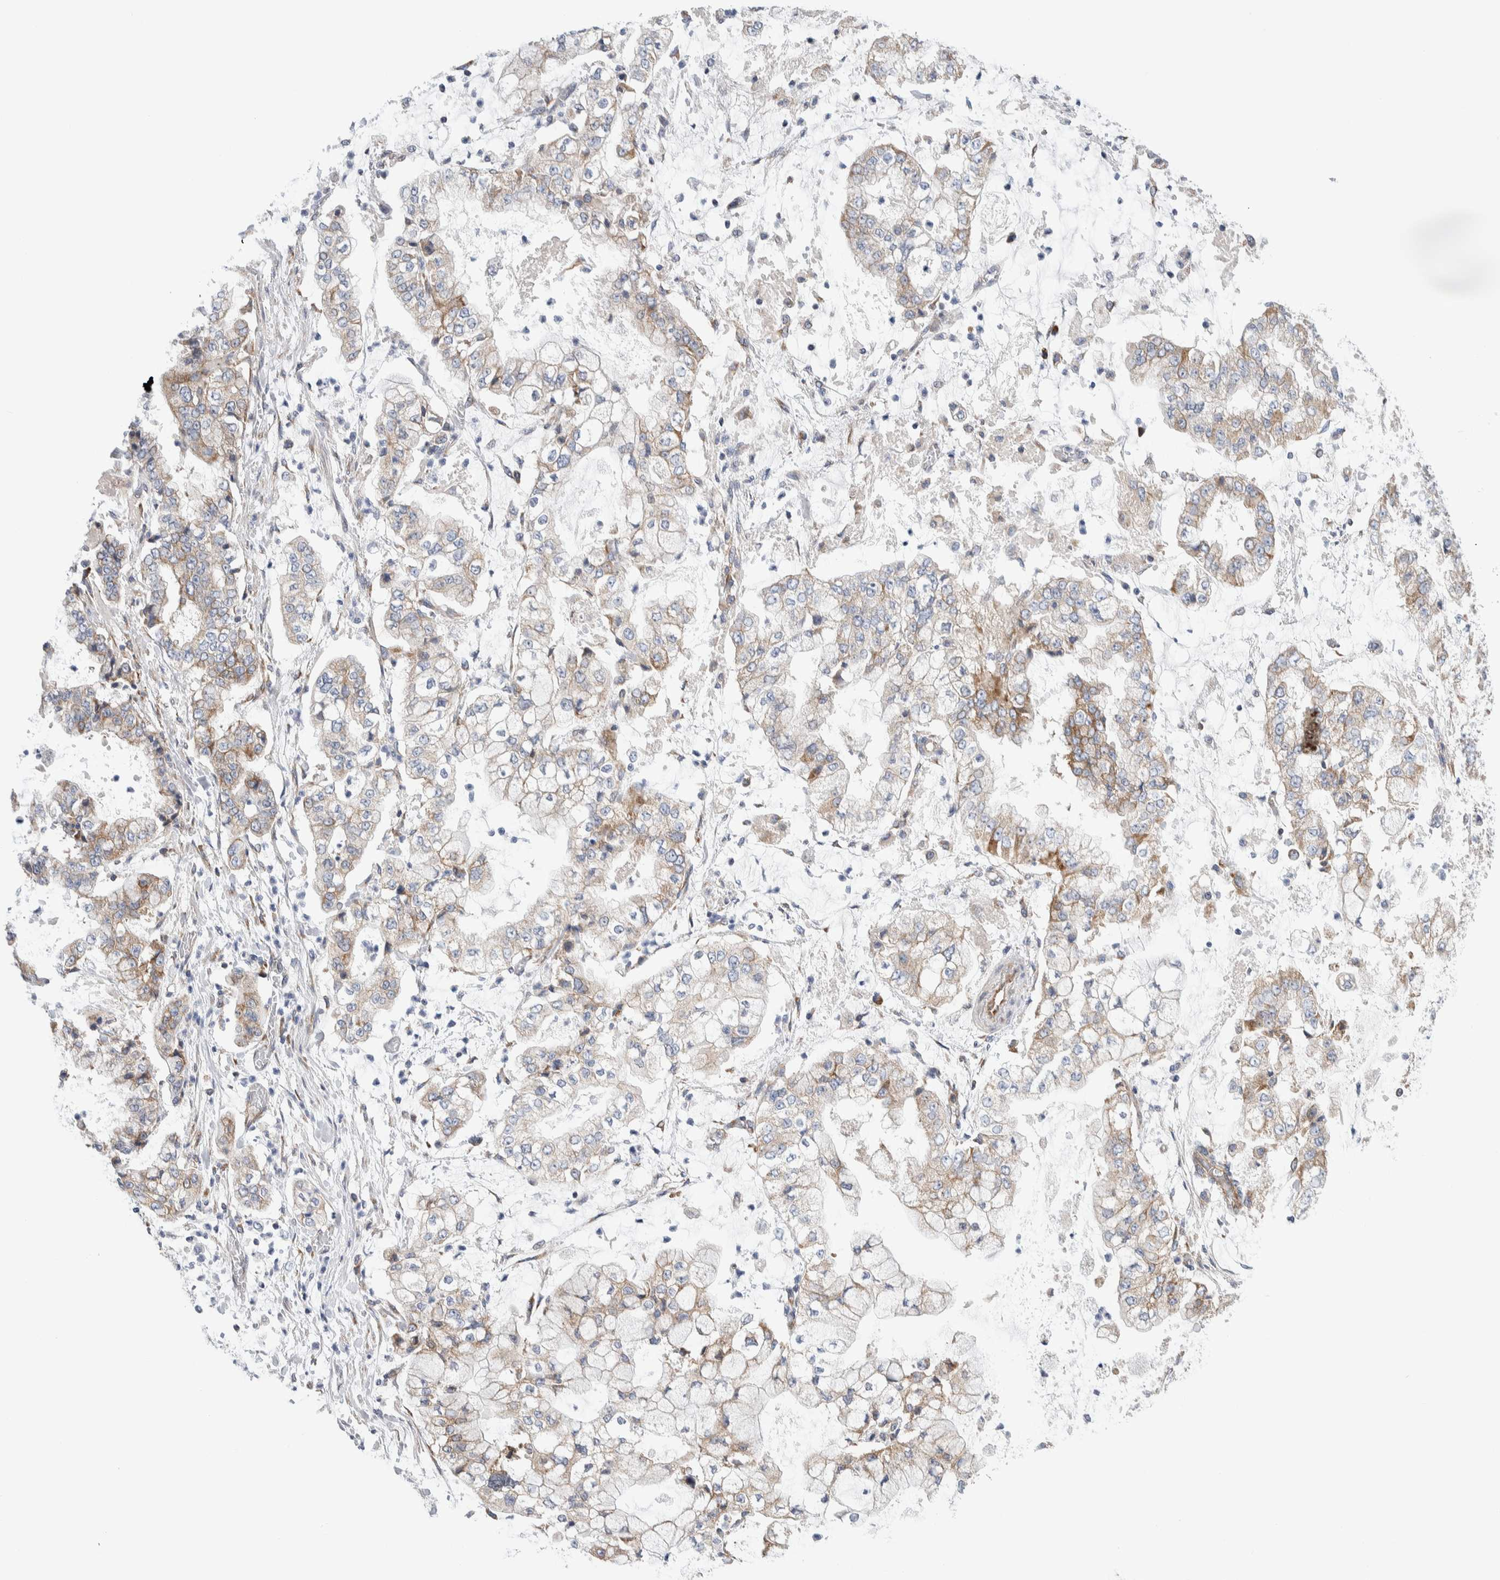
{"staining": {"intensity": "weak", "quantity": "25%-75%", "location": "cytoplasmic/membranous"}, "tissue": "stomach cancer", "cell_type": "Tumor cells", "image_type": "cancer", "snomed": [{"axis": "morphology", "description": "Adenocarcinoma, NOS"}, {"axis": "topography", "description": "Stomach"}], "caption": "IHC (DAB) staining of human stomach cancer (adenocarcinoma) shows weak cytoplasmic/membranous protein staining in about 25%-75% of tumor cells.", "gene": "RACK1", "patient": {"sex": "male", "age": 76}}